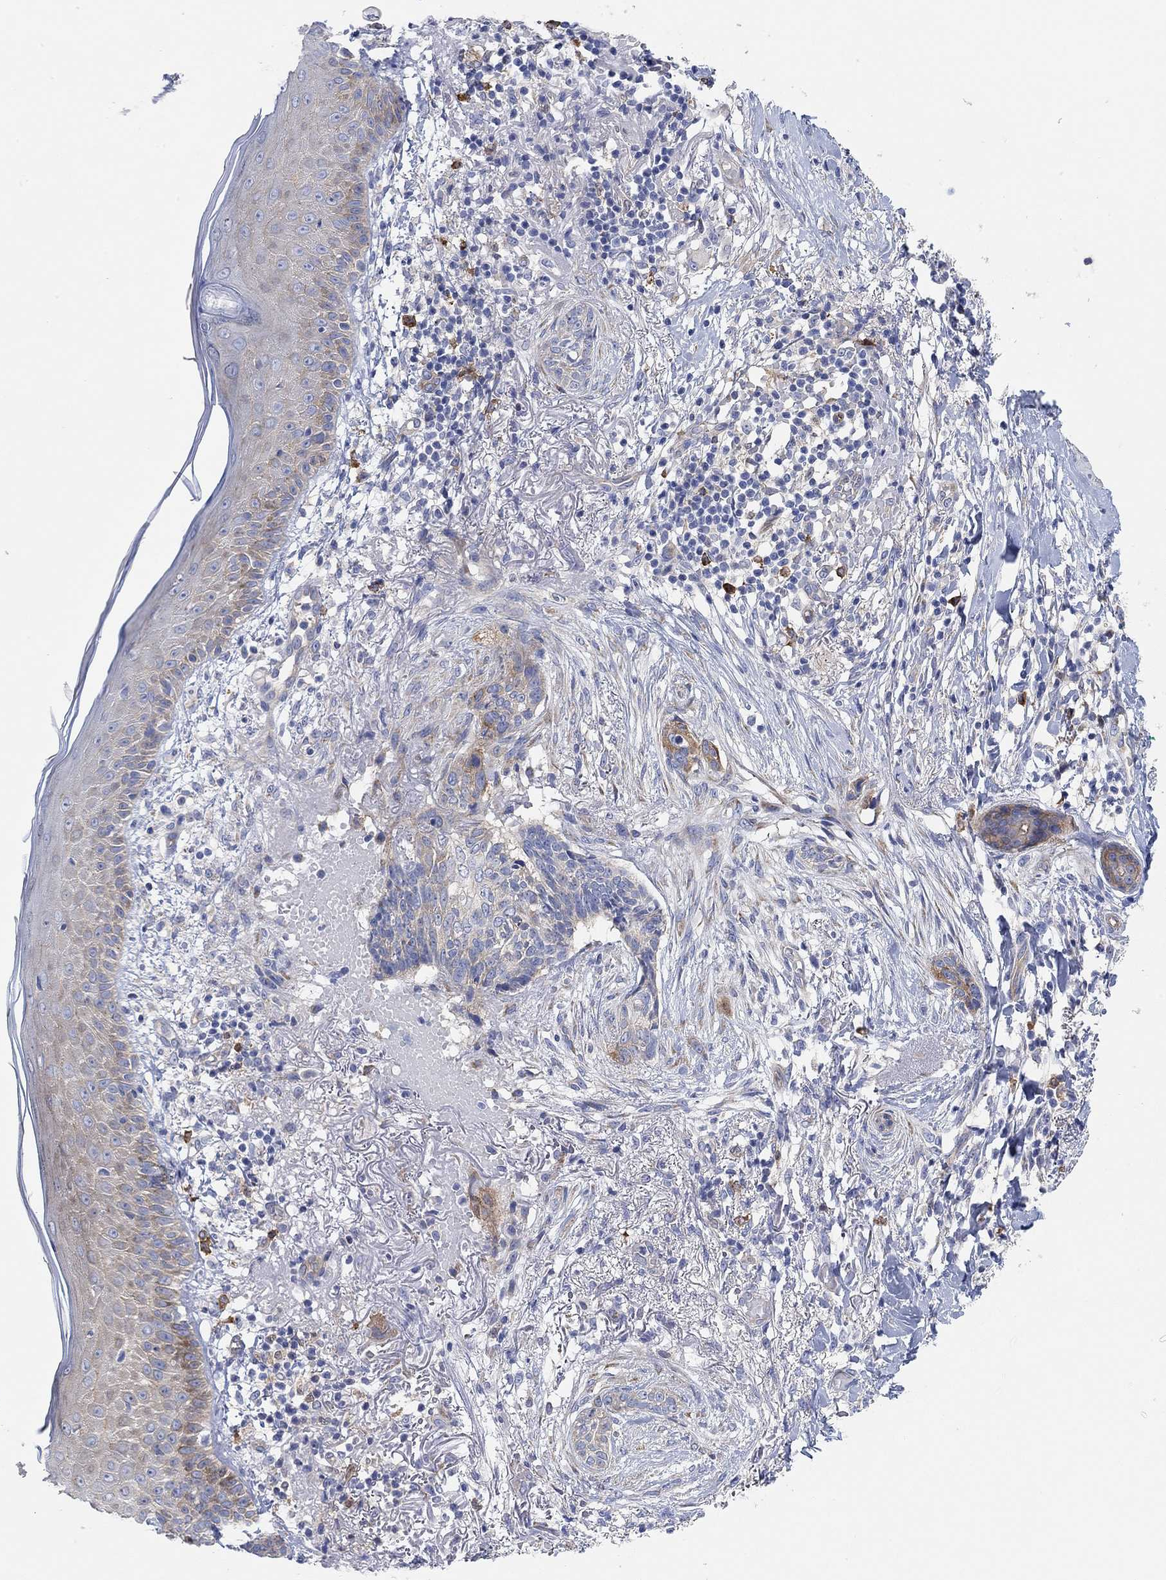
{"staining": {"intensity": "moderate", "quantity": "<25%", "location": "cytoplasmic/membranous"}, "tissue": "skin cancer", "cell_type": "Tumor cells", "image_type": "cancer", "snomed": [{"axis": "morphology", "description": "Normal tissue, NOS"}, {"axis": "morphology", "description": "Basal cell carcinoma"}, {"axis": "topography", "description": "Skin"}], "caption": "A brown stain shows moderate cytoplasmic/membranous positivity of a protein in skin cancer (basal cell carcinoma) tumor cells.", "gene": "RGS1", "patient": {"sex": "male", "age": 84}}